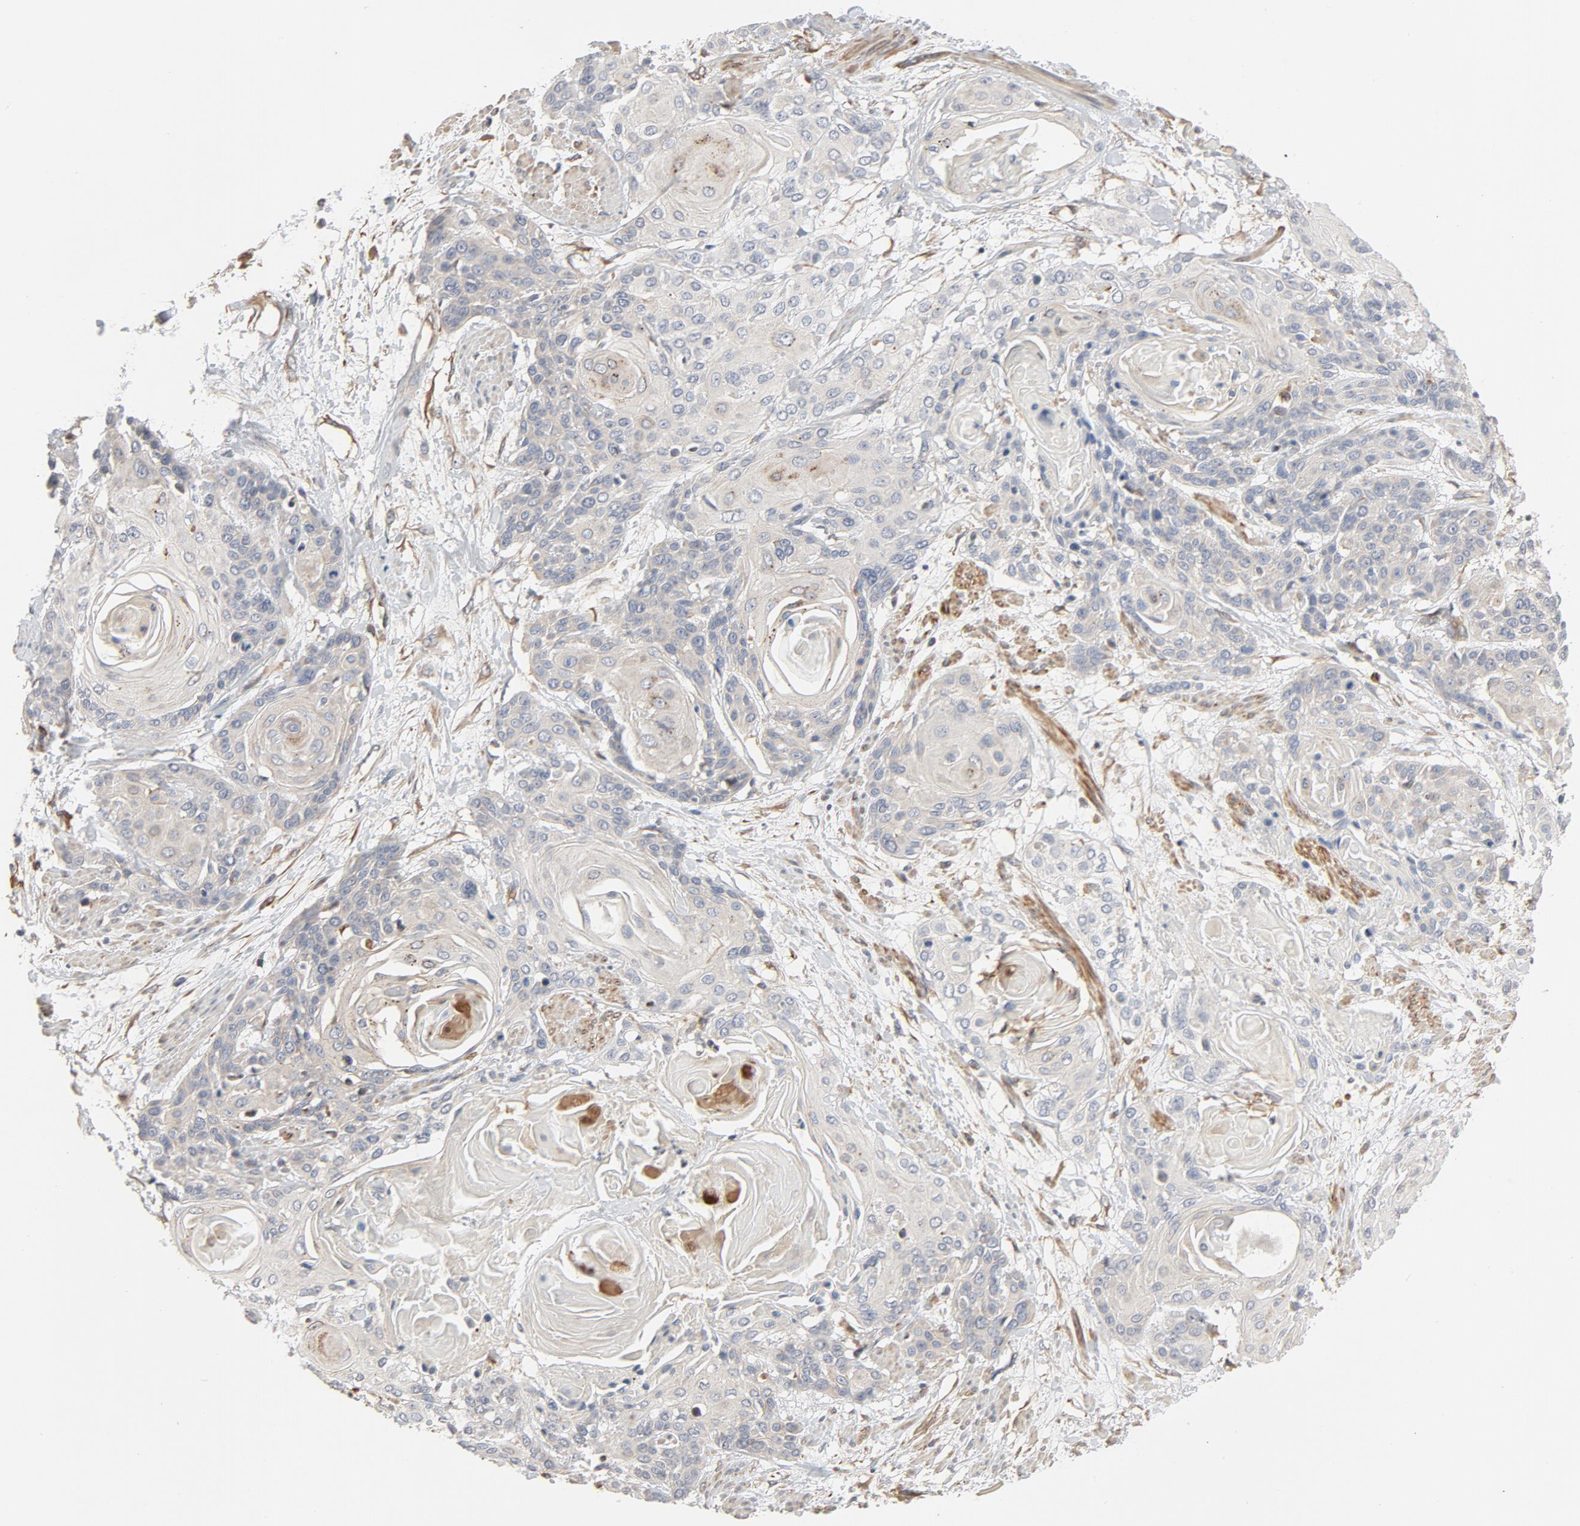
{"staining": {"intensity": "weak", "quantity": ">75%", "location": "cytoplasmic/membranous"}, "tissue": "cervical cancer", "cell_type": "Tumor cells", "image_type": "cancer", "snomed": [{"axis": "morphology", "description": "Squamous cell carcinoma, NOS"}, {"axis": "topography", "description": "Cervix"}], "caption": "There is low levels of weak cytoplasmic/membranous expression in tumor cells of cervical cancer, as demonstrated by immunohistochemical staining (brown color).", "gene": "TRIOBP", "patient": {"sex": "female", "age": 57}}